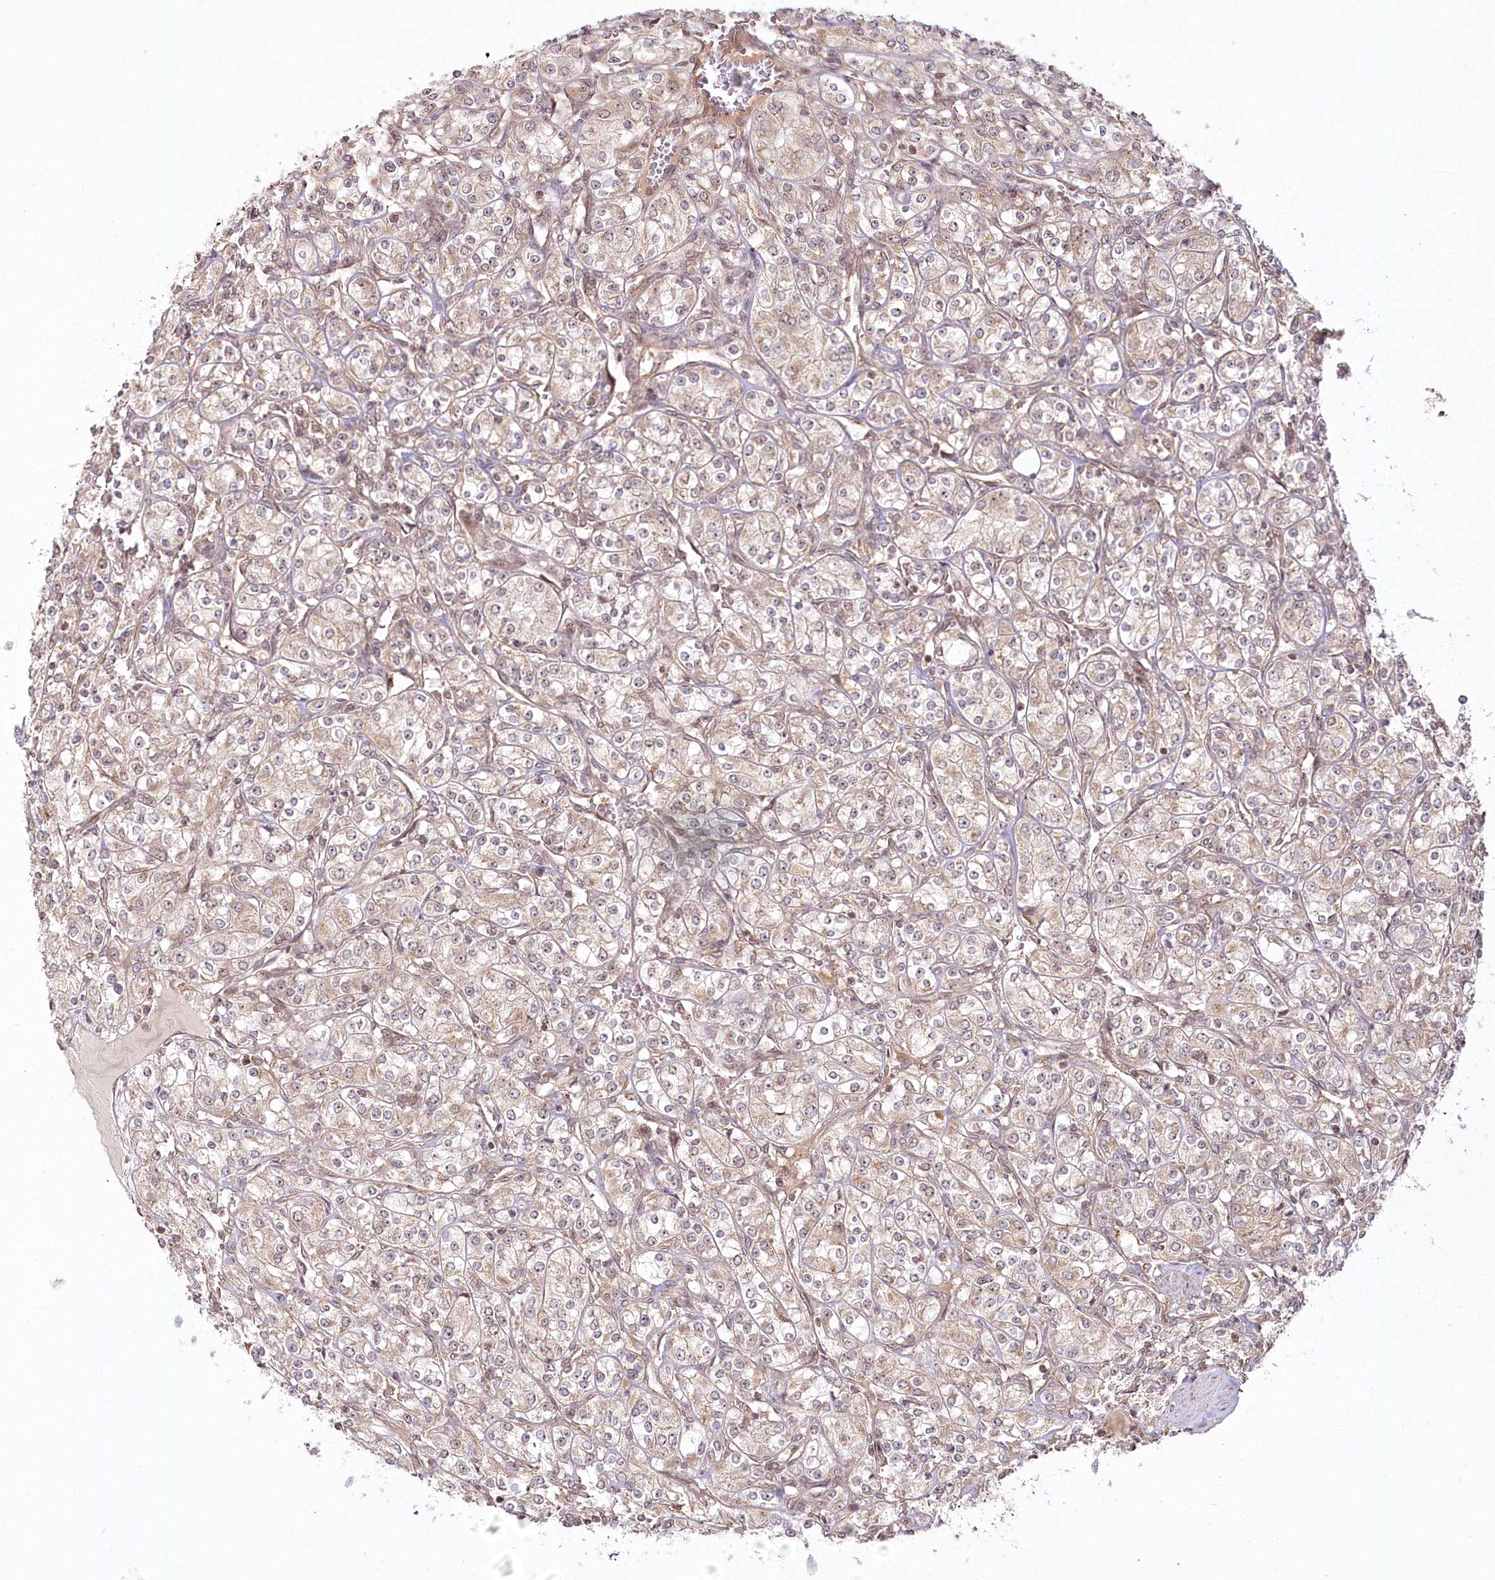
{"staining": {"intensity": "weak", "quantity": ">75%", "location": "cytoplasmic/membranous"}, "tissue": "renal cancer", "cell_type": "Tumor cells", "image_type": "cancer", "snomed": [{"axis": "morphology", "description": "Adenocarcinoma, NOS"}, {"axis": "topography", "description": "Kidney"}], "caption": "High-magnification brightfield microscopy of adenocarcinoma (renal) stained with DAB (brown) and counterstained with hematoxylin (blue). tumor cells exhibit weak cytoplasmic/membranous positivity is appreciated in about>75% of cells.", "gene": "R3HDM2", "patient": {"sex": "male", "age": 77}}